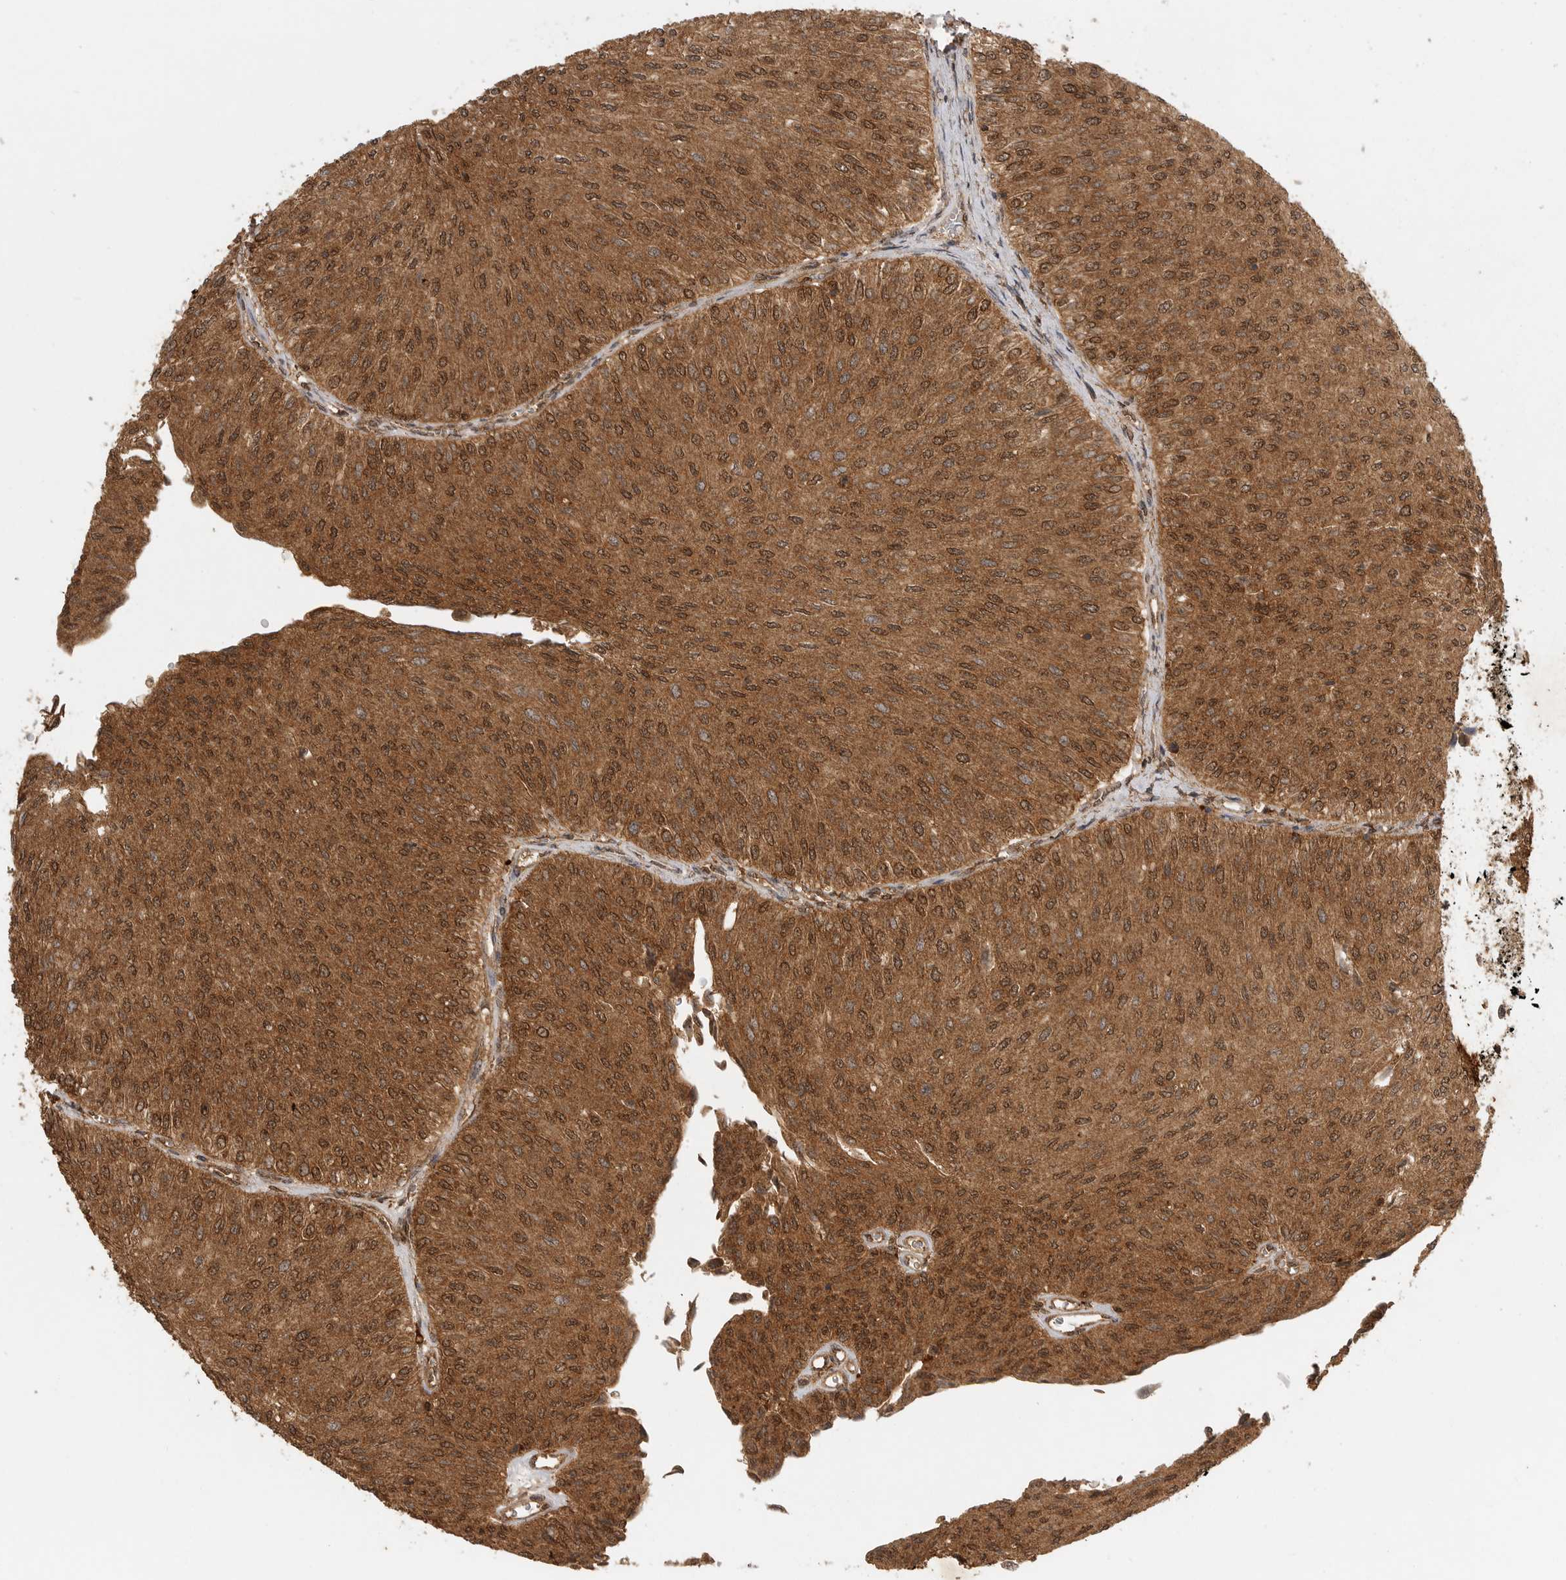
{"staining": {"intensity": "strong", "quantity": "25%-75%", "location": "cytoplasmic/membranous,nuclear"}, "tissue": "urothelial cancer", "cell_type": "Tumor cells", "image_type": "cancer", "snomed": [{"axis": "morphology", "description": "Urothelial carcinoma, Low grade"}, {"axis": "topography", "description": "Urinary bladder"}], "caption": "Immunohistochemistry image of urothelial cancer stained for a protein (brown), which demonstrates high levels of strong cytoplasmic/membranous and nuclear positivity in about 25%-75% of tumor cells.", "gene": "ICOSLG", "patient": {"sex": "male", "age": 78}}